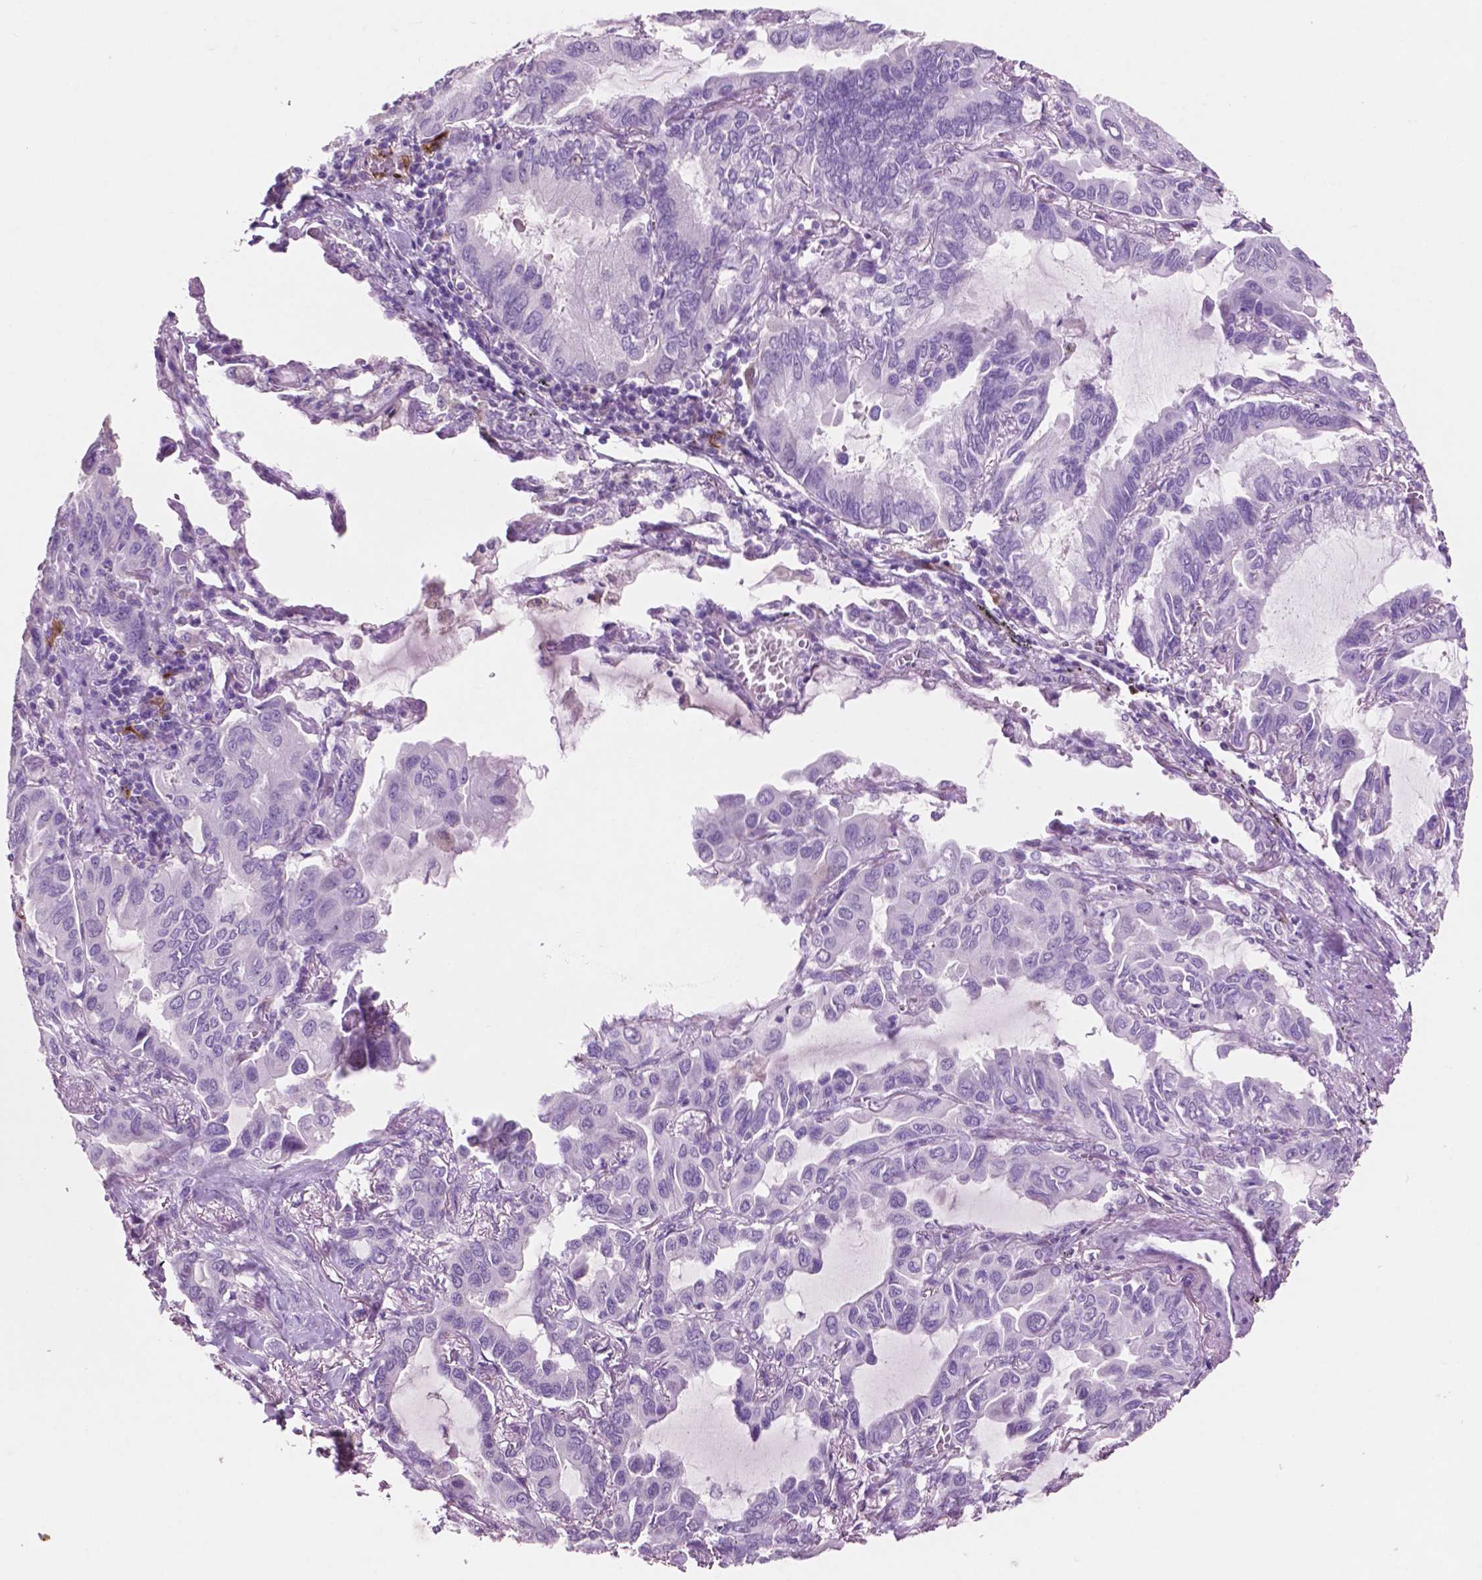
{"staining": {"intensity": "negative", "quantity": "none", "location": "none"}, "tissue": "lung cancer", "cell_type": "Tumor cells", "image_type": "cancer", "snomed": [{"axis": "morphology", "description": "Adenocarcinoma, NOS"}, {"axis": "topography", "description": "Lung"}], "caption": "Lung adenocarcinoma was stained to show a protein in brown. There is no significant positivity in tumor cells.", "gene": "IDO1", "patient": {"sex": "male", "age": 64}}